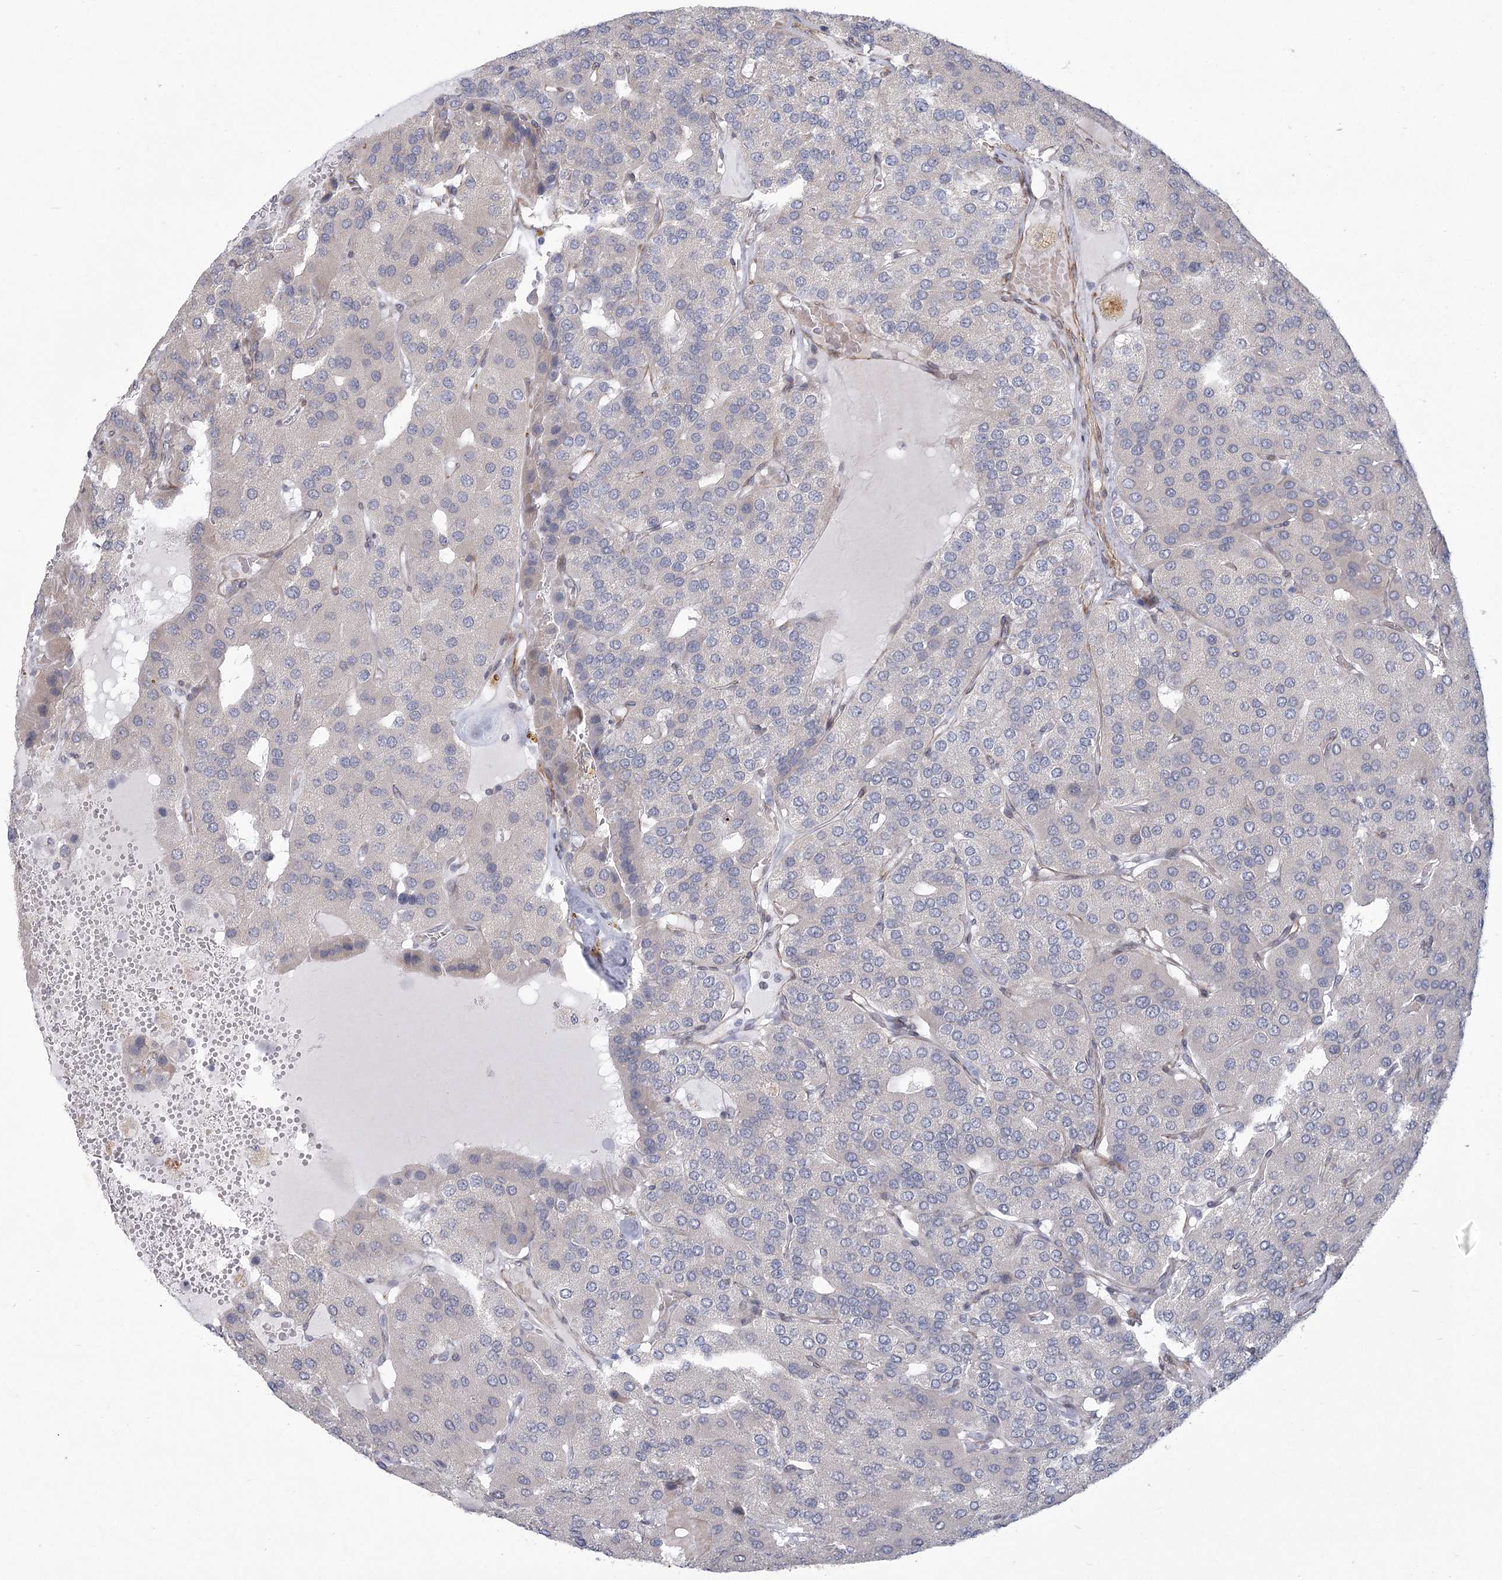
{"staining": {"intensity": "negative", "quantity": "none", "location": "none"}, "tissue": "parathyroid gland", "cell_type": "Glandular cells", "image_type": "normal", "snomed": [{"axis": "morphology", "description": "Normal tissue, NOS"}, {"axis": "morphology", "description": "Adenoma, NOS"}, {"axis": "topography", "description": "Parathyroid gland"}], "caption": "Immunohistochemistry of normal human parathyroid gland exhibits no positivity in glandular cells. (DAB (3,3'-diaminobenzidine) immunohistochemistry (IHC) visualized using brightfield microscopy, high magnification).", "gene": "MEPE", "patient": {"sex": "female", "age": 86}}